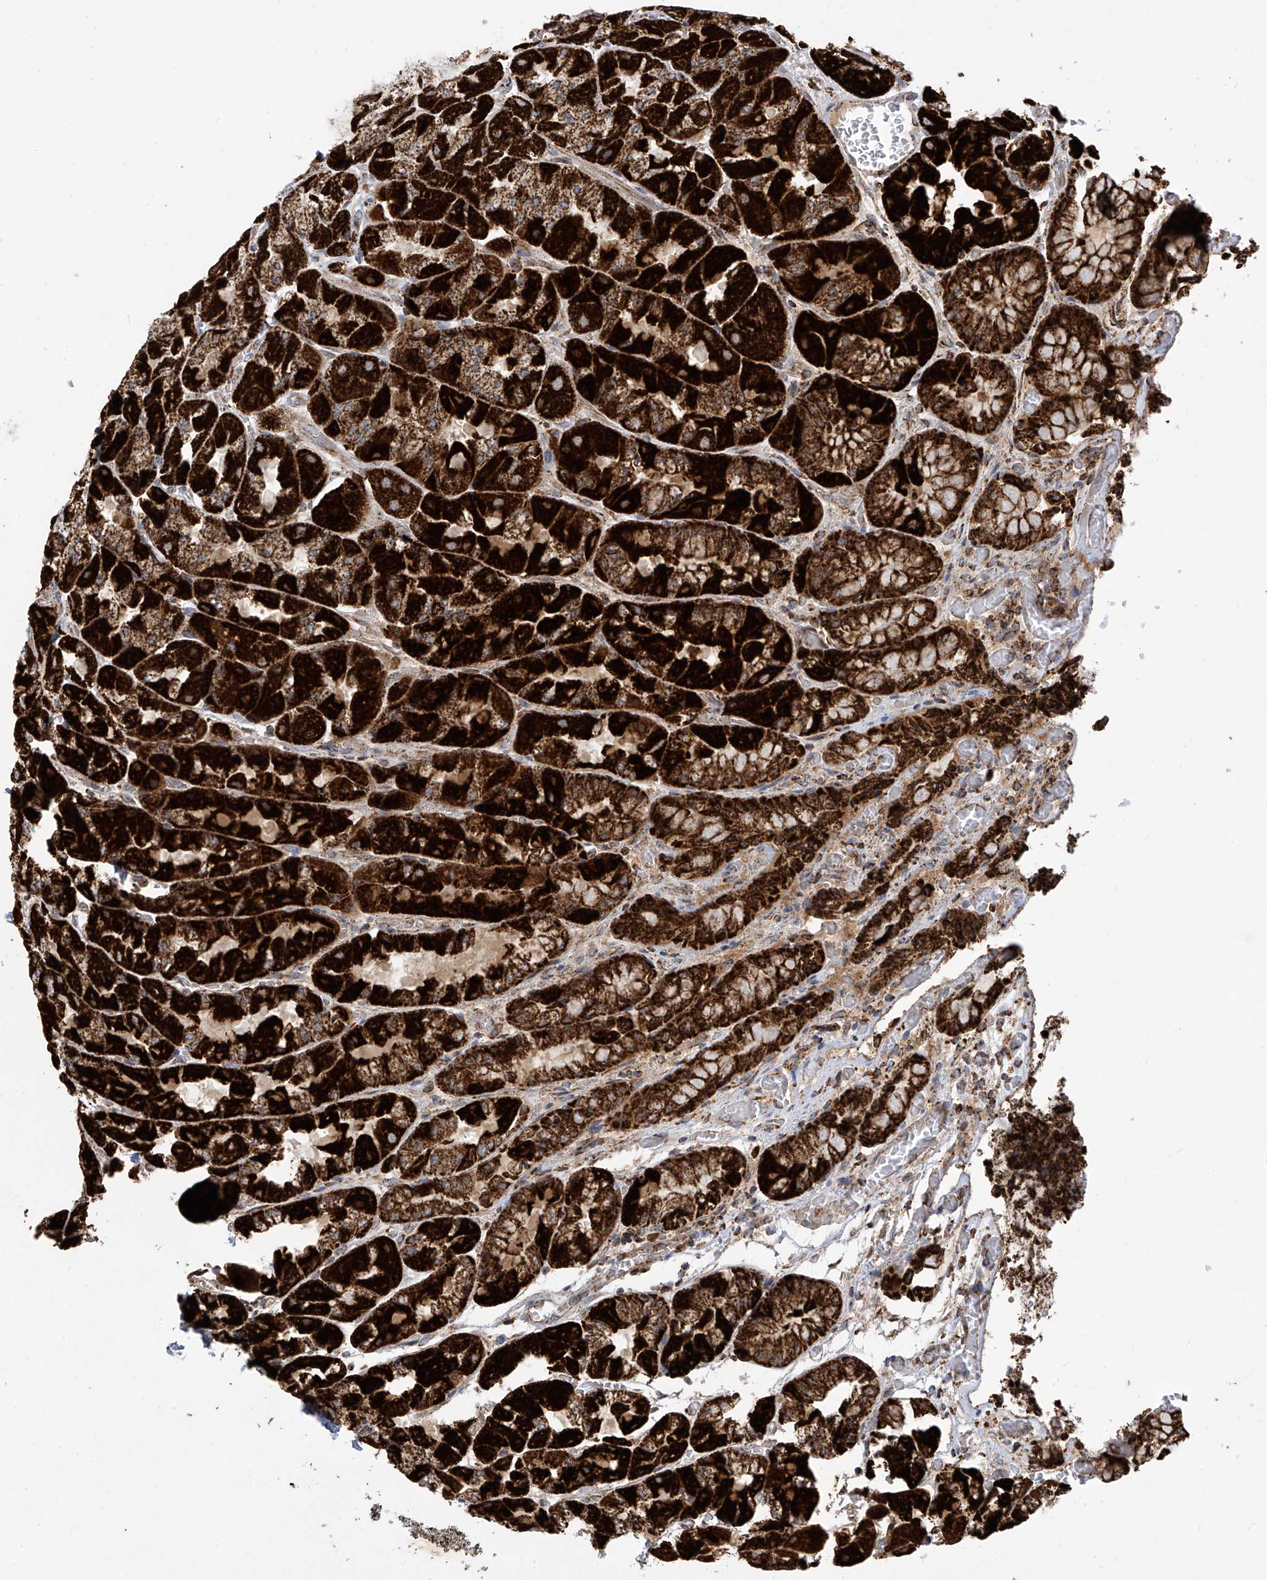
{"staining": {"intensity": "strong", "quantity": ">75%", "location": "cytoplasmic/membranous"}, "tissue": "stomach", "cell_type": "Glandular cells", "image_type": "normal", "snomed": [{"axis": "morphology", "description": "Normal tissue, NOS"}, {"axis": "topography", "description": "Stomach"}], "caption": "Strong cytoplasmic/membranous positivity is appreciated in about >75% of glandular cells in unremarkable stomach. Nuclei are stained in blue.", "gene": "COX10", "patient": {"sex": "female", "age": 61}}